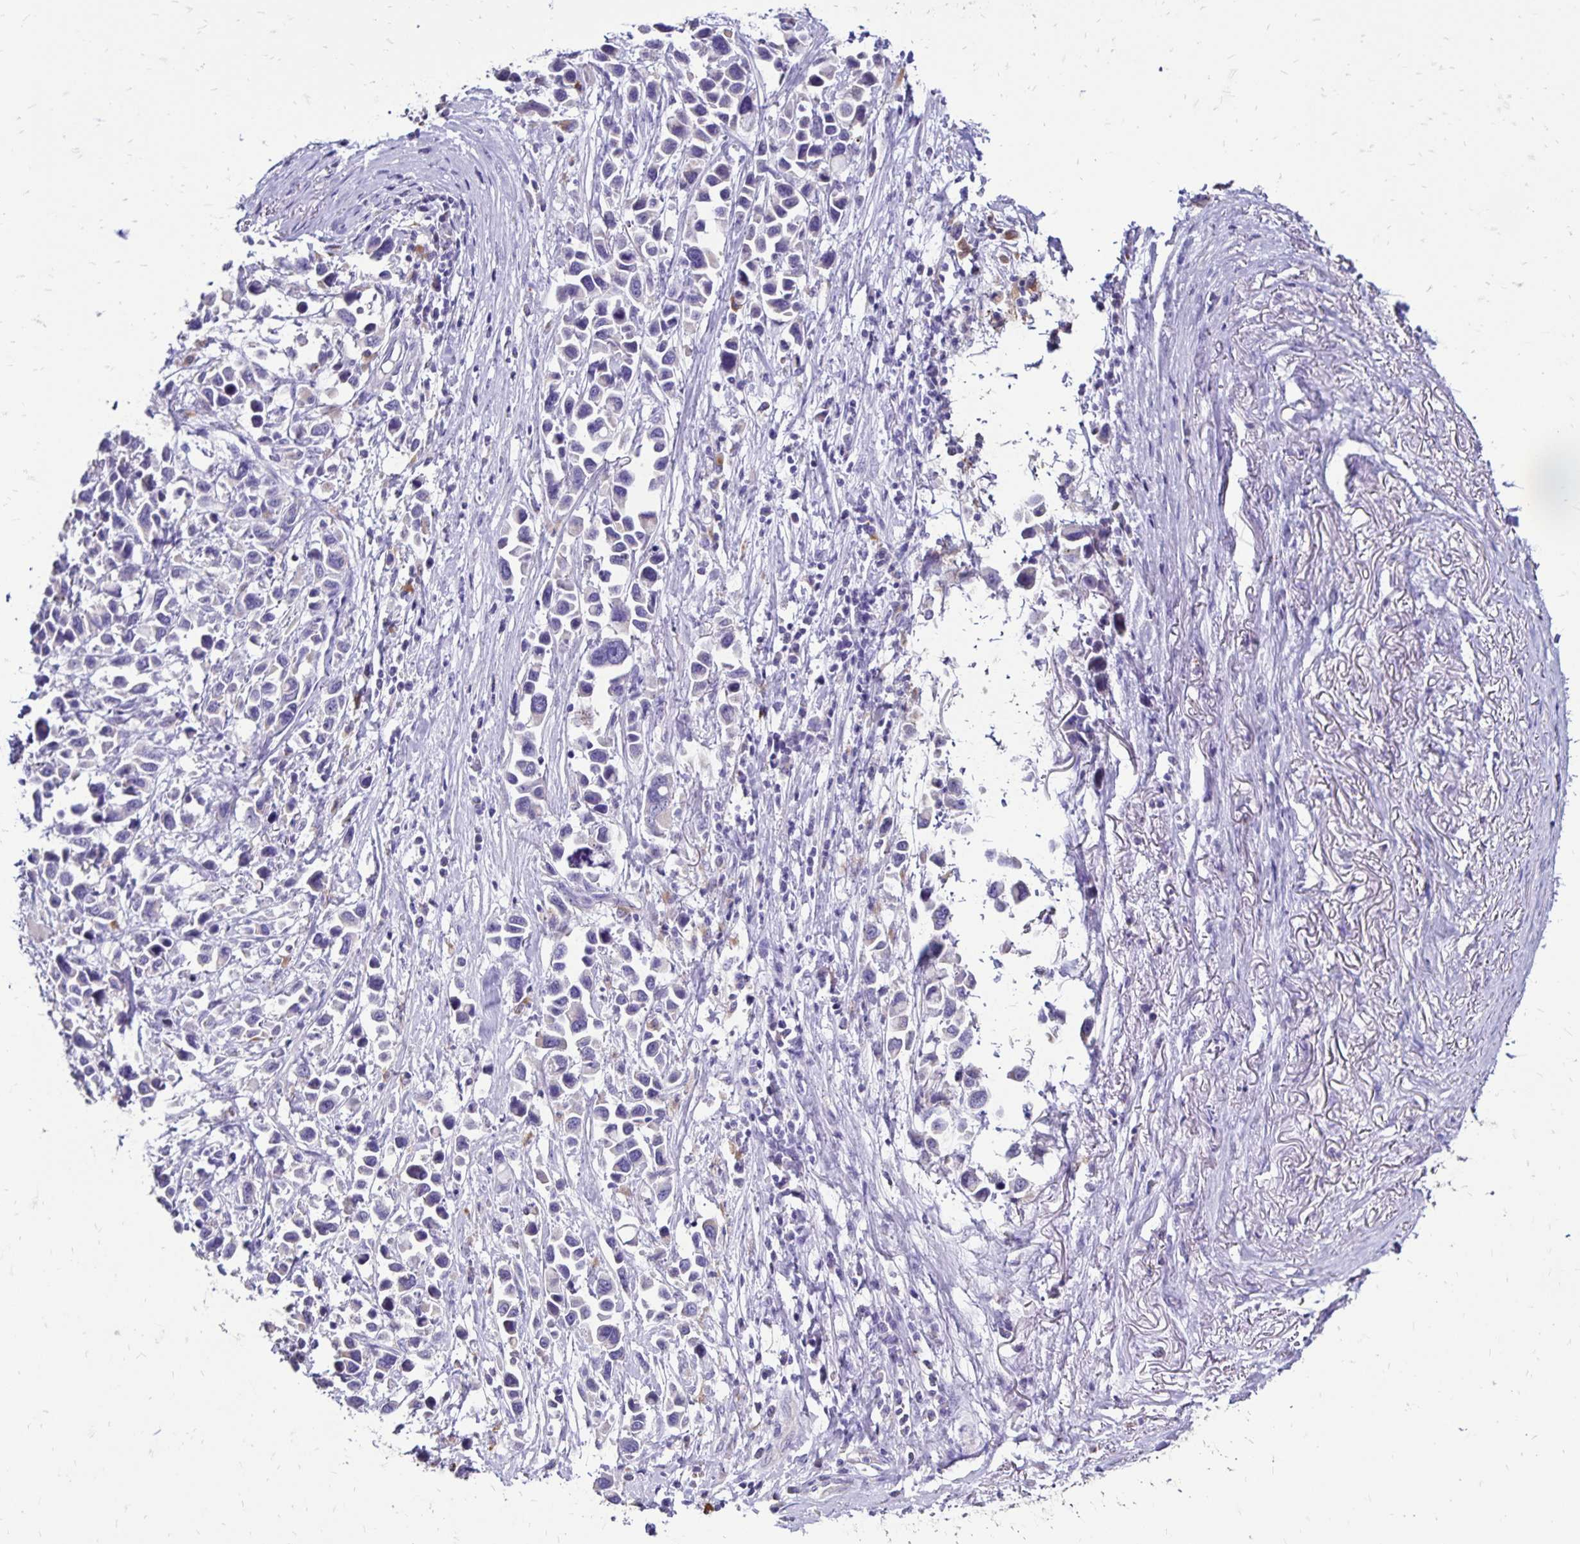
{"staining": {"intensity": "negative", "quantity": "none", "location": "none"}, "tissue": "stomach cancer", "cell_type": "Tumor cells", "image_type": "cancer", "snomed": [{"axis": "morphology", "description": "Adenocarcinoma, NOS"}, {"axis": "topography", "description": "Stomach"}], "caption": "DAB immunohistochemical staining of human stomach cancer displays no significant positivity in tumor cells.", "gene": "EVPL", "patient": {"sex": "female", "age": 81}}